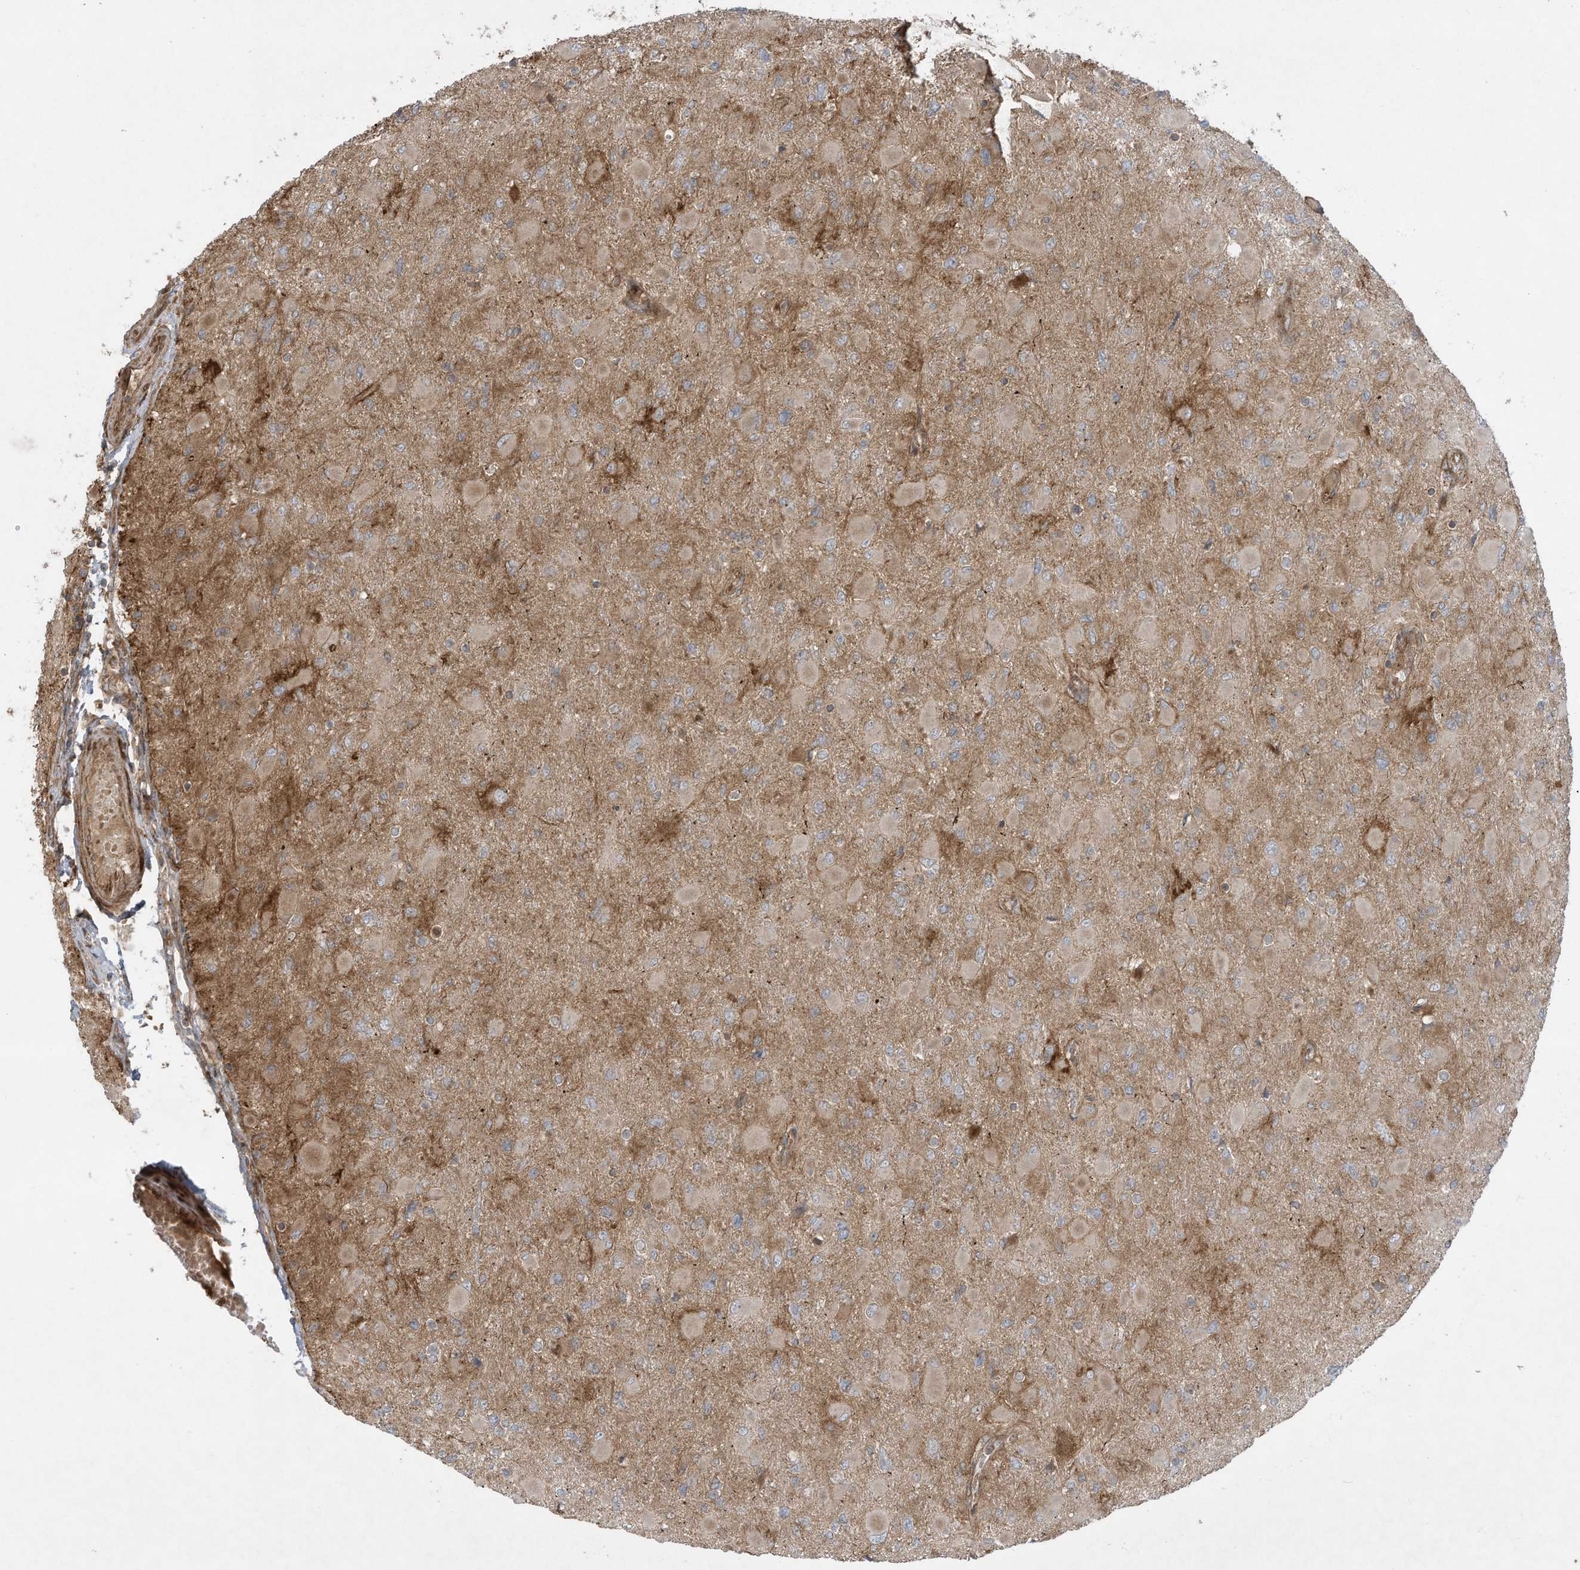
{"staining": {"intensity": "moderate", "quantity": ">75%", "location": "cytoplasmic/membranous"}, "tissue": "glioma", "cell_type": "Tumor cells", "image_type": "cancer", "snomed": [{"axis": "morphology", "description": "Glioma, malignant, High grade"}, {"axis": "topography", "description": "Cerebral cortex"}], "caption": "A medium amount of moderate cytoplasmic/membranous positivity is present in about >75% of tumor cells in glioma tissue. Immunohistochemistry stains the protein in brown and the nuclei are stained blue.", "gene": "DDIT4", "patient": {"sex": "female", "age": 36}}